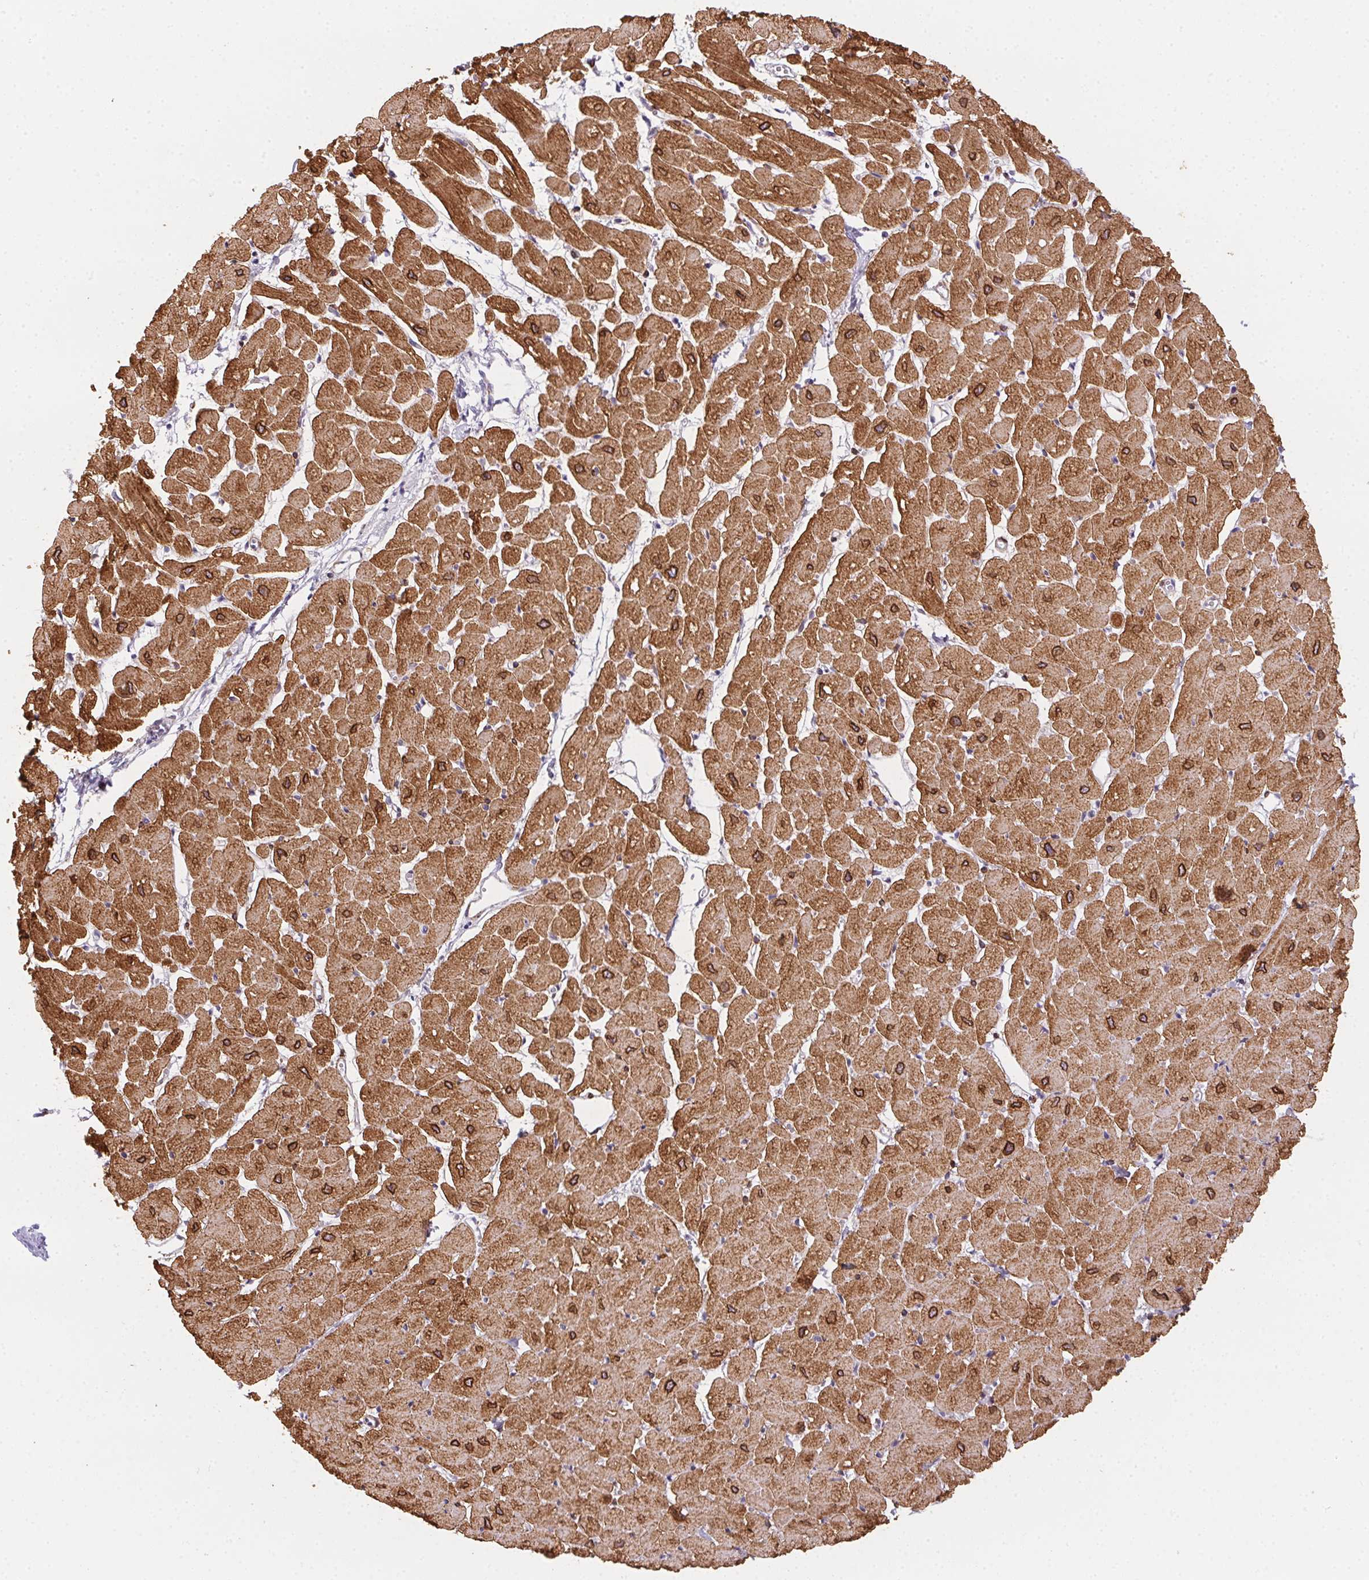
{"staining": {"intensity": "strong", "quantity": ">75%", "location": "cytoplasmic/membranous,nuclear"}, "tissue": "heart muscle", "cell_type": "Cardiomyocytes", "image_type": "normal", "snomed": [{"axis": "morphology", "description": "Normal tissue, NOS"}, {"axis": "topography", "description": "Heart"}], "caption": "This histopathology image displays normal heart muscle stained with immunohistochemistry (IHC) to label a protein in brown. The cytoplasmic/membranous,nuclear of cardiomyocytes show strong positivity for the protein. Nuclei are counter-stained blue.", "gene": "HRC", "patient": {"sex": "male", "age": 57}}